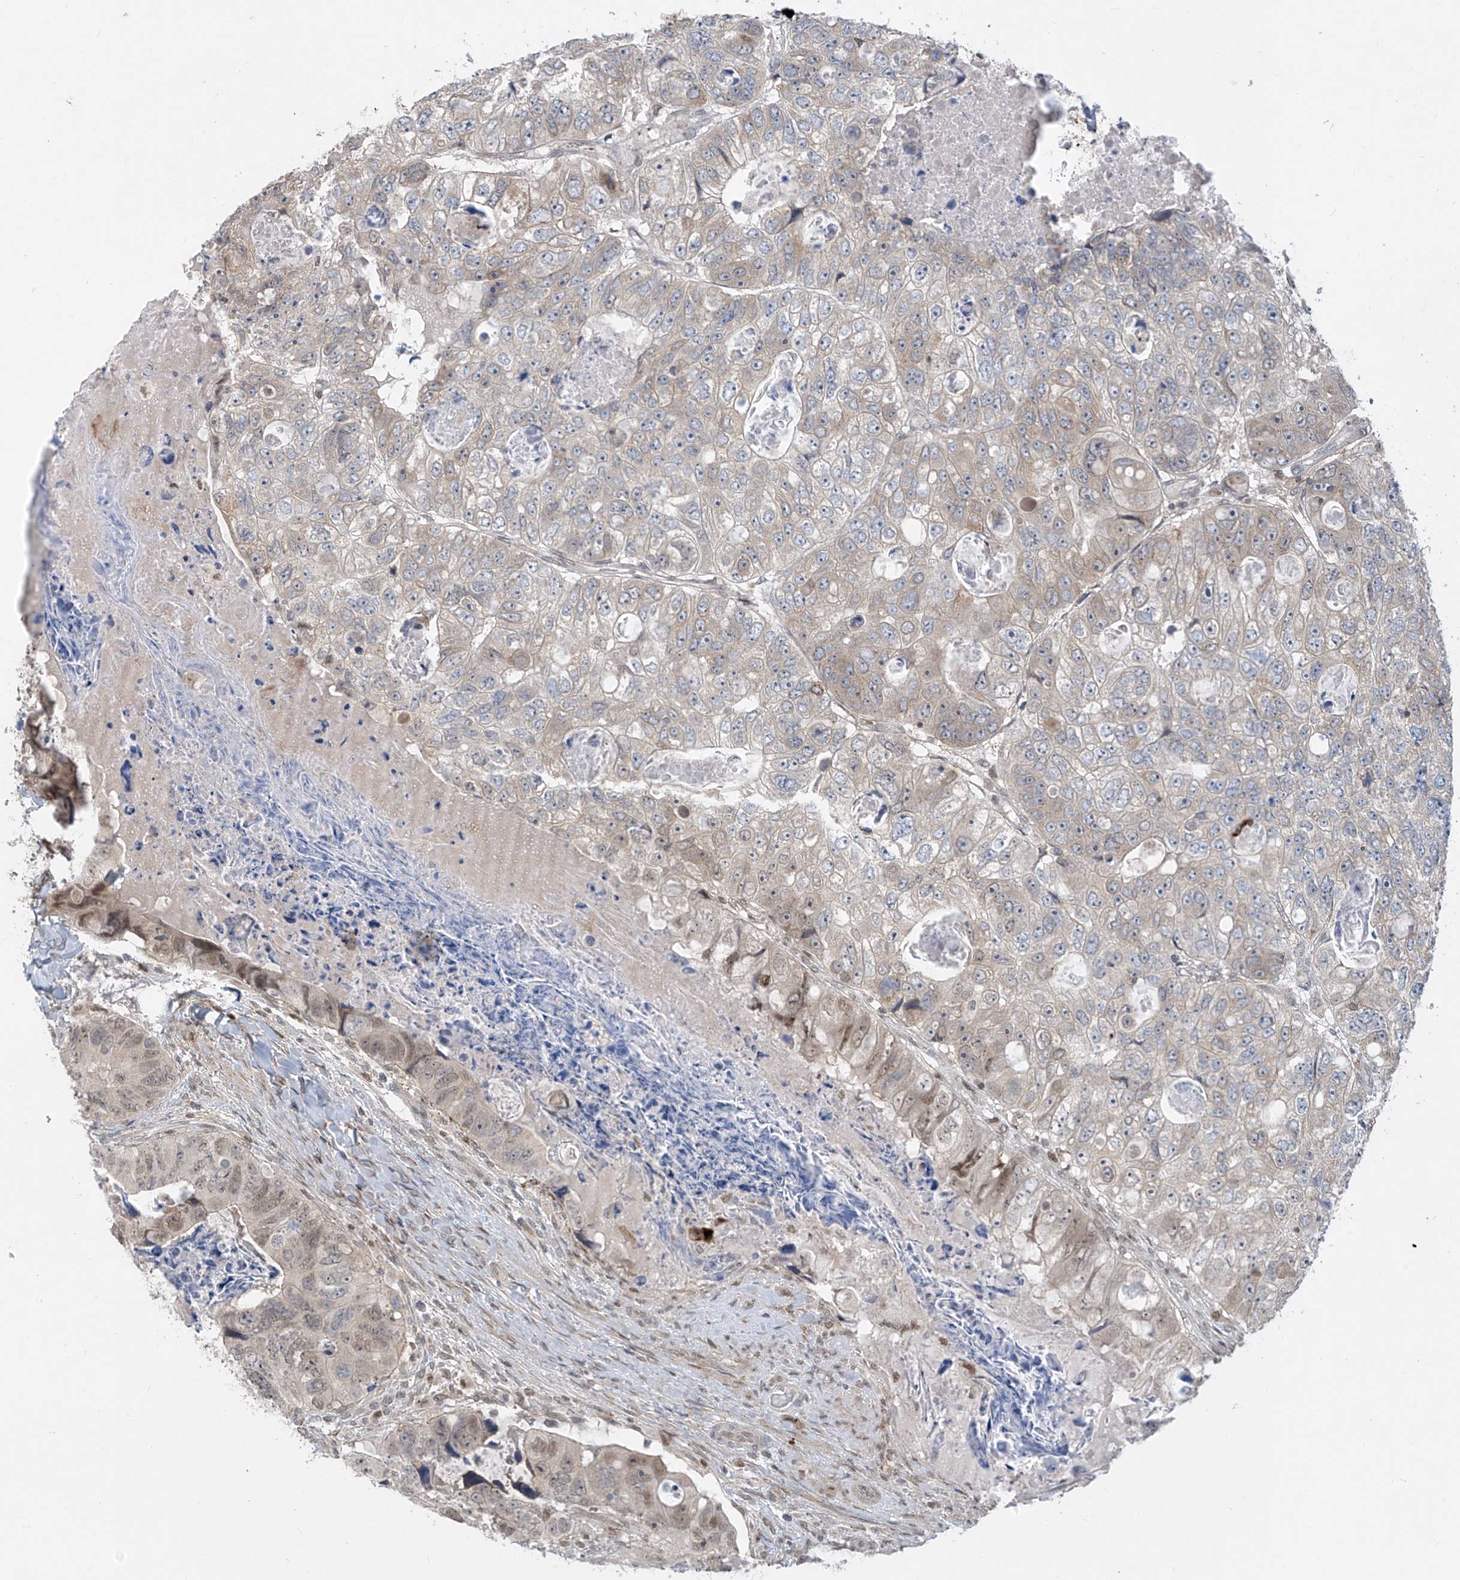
{"staining": {"intensity": "moderate", "quantity": "<25%", "location": "cytoplasmic/membranous,nuclear"}, "tissue": "colorectal cancer", "cell_type": "Tumor cells", "image_type": "cancer", "snomed": [{"axis": "morphology", "description": "Adenocarcinoma, NOS"}, {"axis": "topography", "description": "Rectum"}], "caption": "Human colorectal adenocarcinoma stained with a brown dye demonstrates moderate cytoplasmic/membranous and nuclear positive positivity in about <25% of tumor cells.", "gene": "LAGE3", "patient": {"sex": "male", "age": 59}}